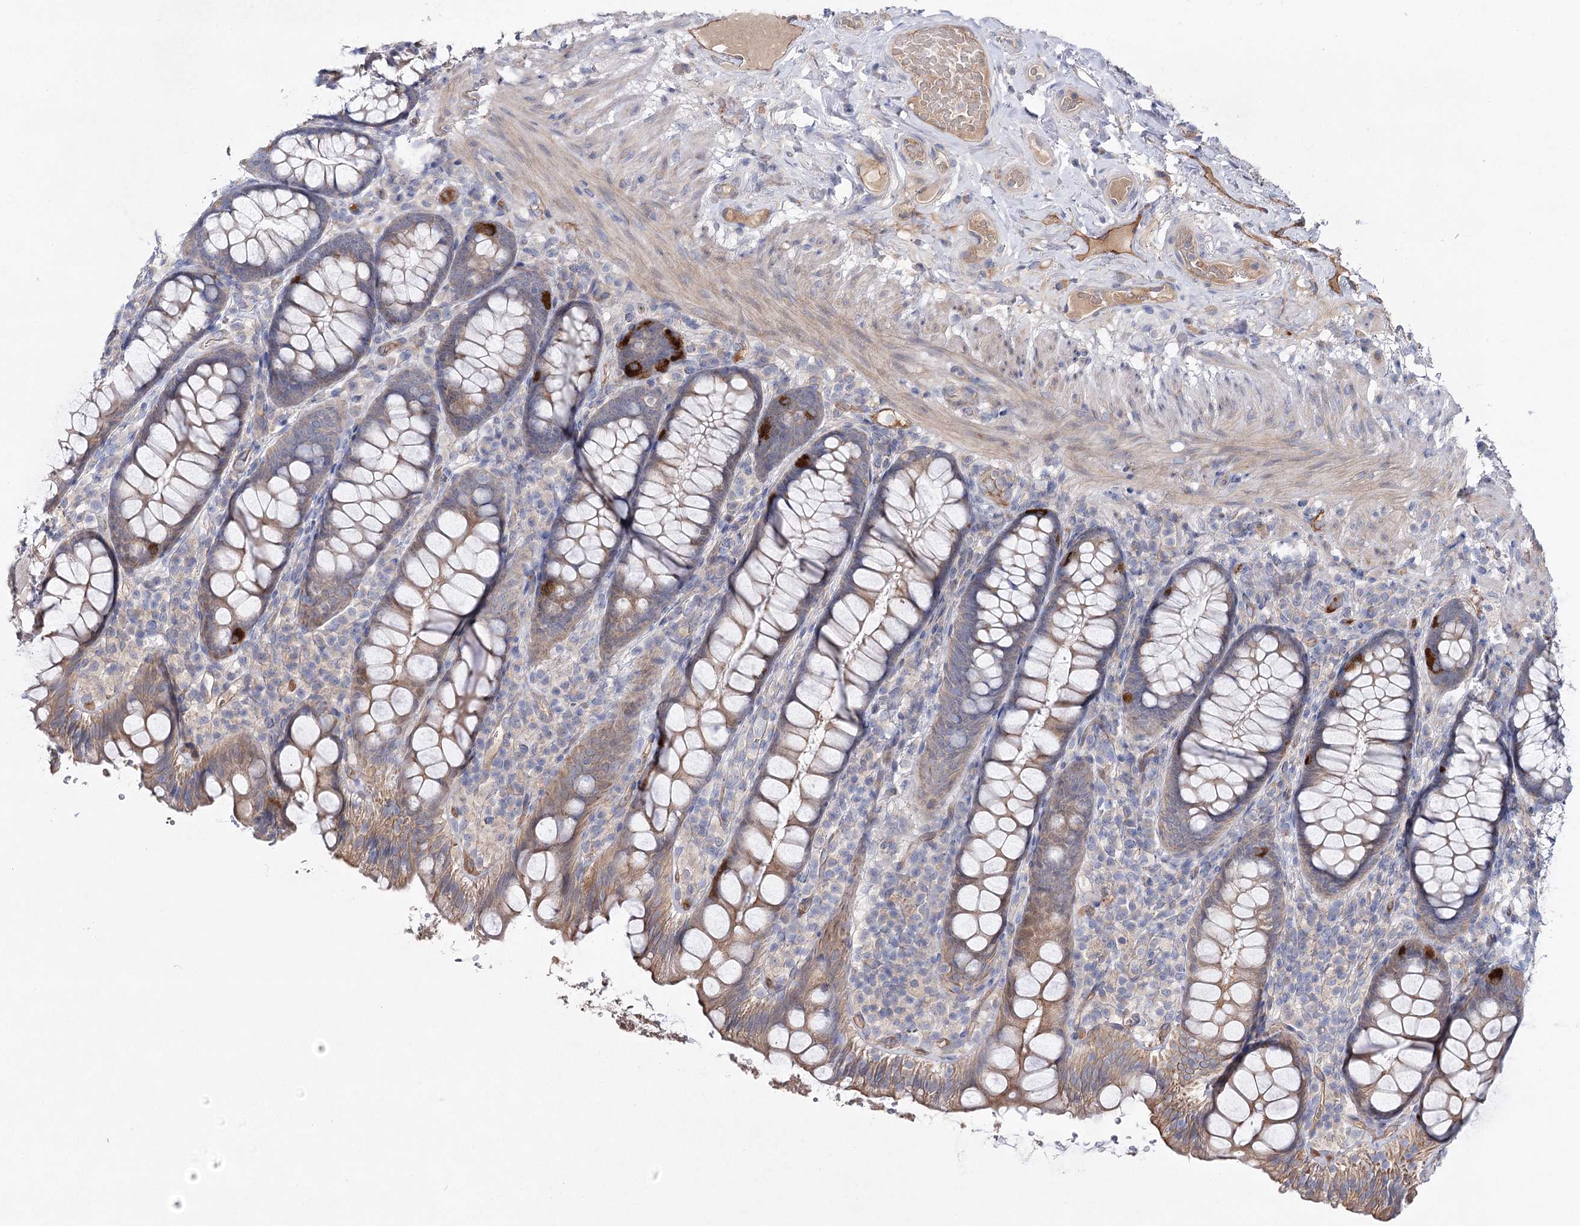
{"staining": {"intensity": "moderate", "quantity": ">75%", "location": "cytoplasmic/membranous"}, "tissue": "rectum", "cell_type": "Glandular cells", "image_type": "normal", "snomed": [{"axis": "morphology", "description": "Normal tissue, NOS"}, {"axis": "topography", "description": "Rectum"}], "caption": "Rectum stained with DAB (3,3'-diaminobenzidine) IHC exhibits medium levels of moderate cytoplasmic/membranous positivity in about >75% of glandular cells.", "gene": "LRRC14B", "patient": {"sex": "male", "age": 83}}